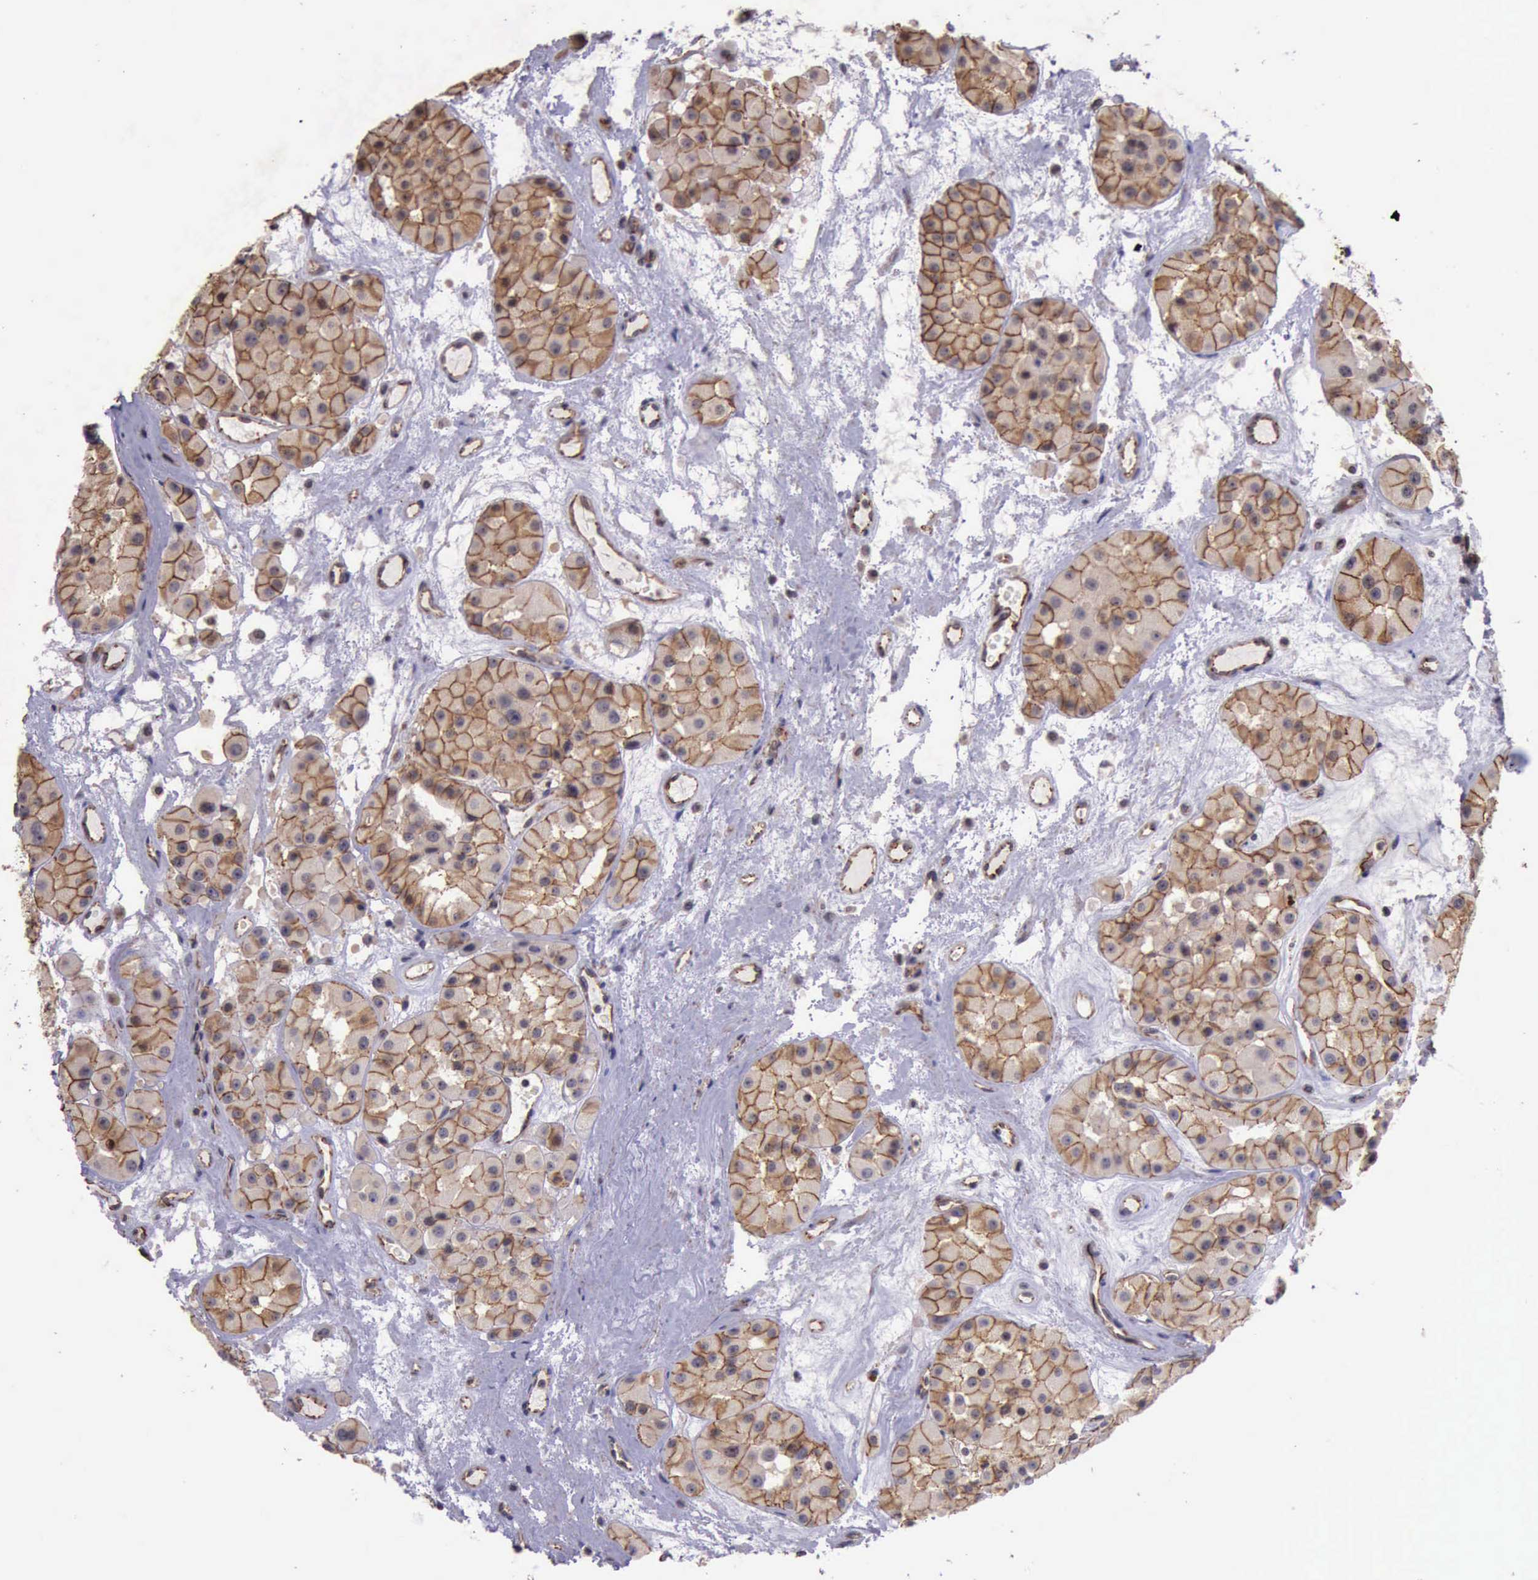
{"staining": {"intensity": "moderate", "quantity": ">75%", "location": "cytoplasmic/membranous"}, "tissue": "renal cancer", "cell_type": "Tumor cells", "image_type": "cancer", "snomed": [{"axis": "morphology", "description": "Adenocarcinoma, uncertain malignant potential"}, {"axis": "topography", "description": "Kidney"}], "caption": "DAB immunohistochemical staining of renal cancer (adenocarcinoma,  uncertain malignant potential) demonstrates moderate cytoplasmic/membranous protein positivity in about >75% of tumor cells.", "gene": "CTNNB1", "patient": {"sex": "male", "age": 63}}